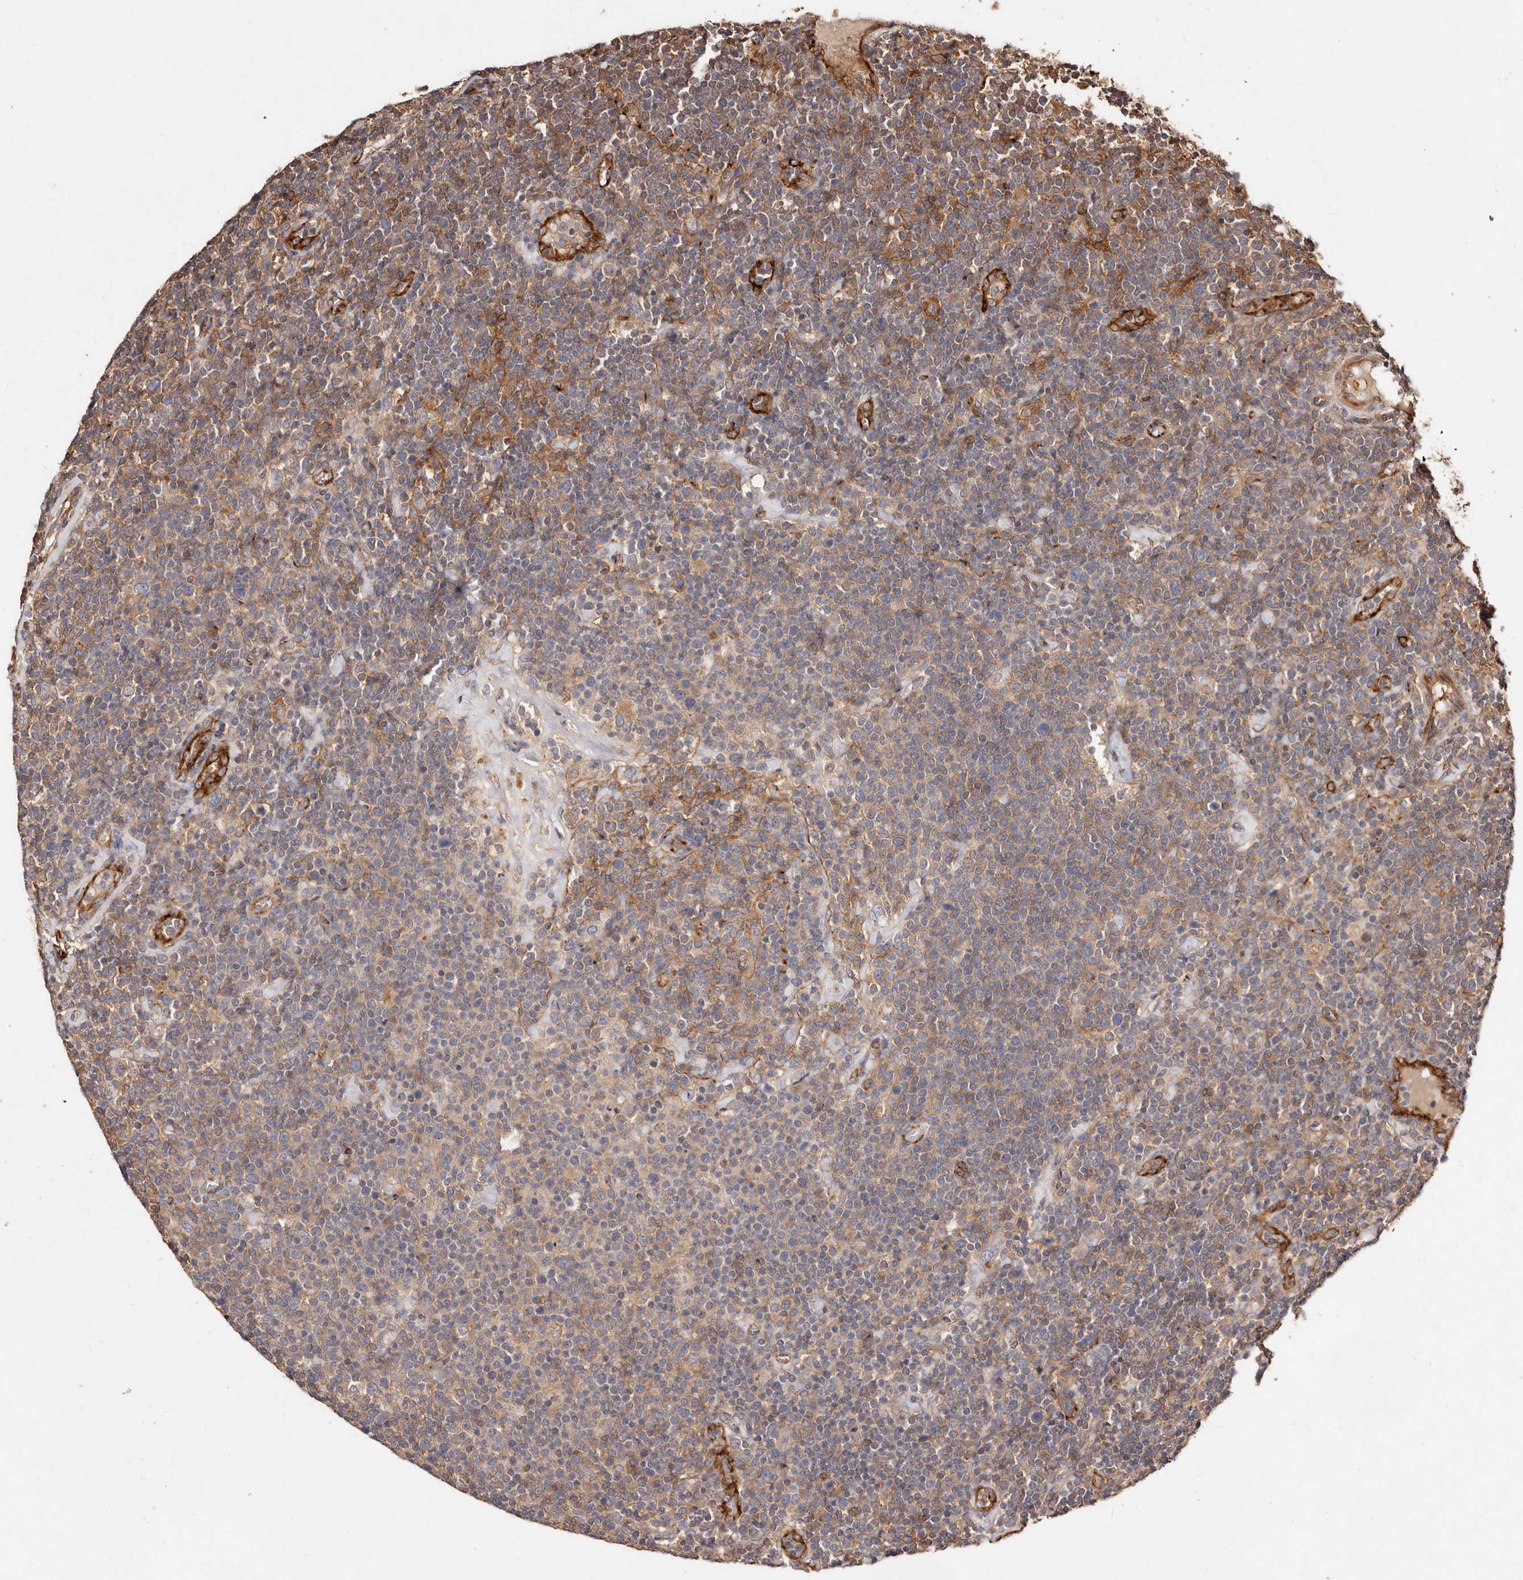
{"staining": {"intensity": "moderate", "quantity": "25%-75%", "location": "cytoplasmic/membranous"}, "tissue": "lymphoma", "cell_type": "Tumor cells", "image_type": "cancer", "snomed": [{"axis": "morphology", "description": "Malignant lymphoma, non-Hodgkin's type, High grade"}, {"axis": "topography", "description": "Lymph node"}], "caption": "Immunohistochemistry (IHC) histopathology image of neoplastic tissue: lymphoma stained using IHC displays medium levels of moderate protein expression localized specifically in the cytoplasmic/membranous of tumor cells, appearing as a cytoplasmic/membranous brown color.", "gene": "CCL14", "patient": {"sex": "male", "age": 61}}